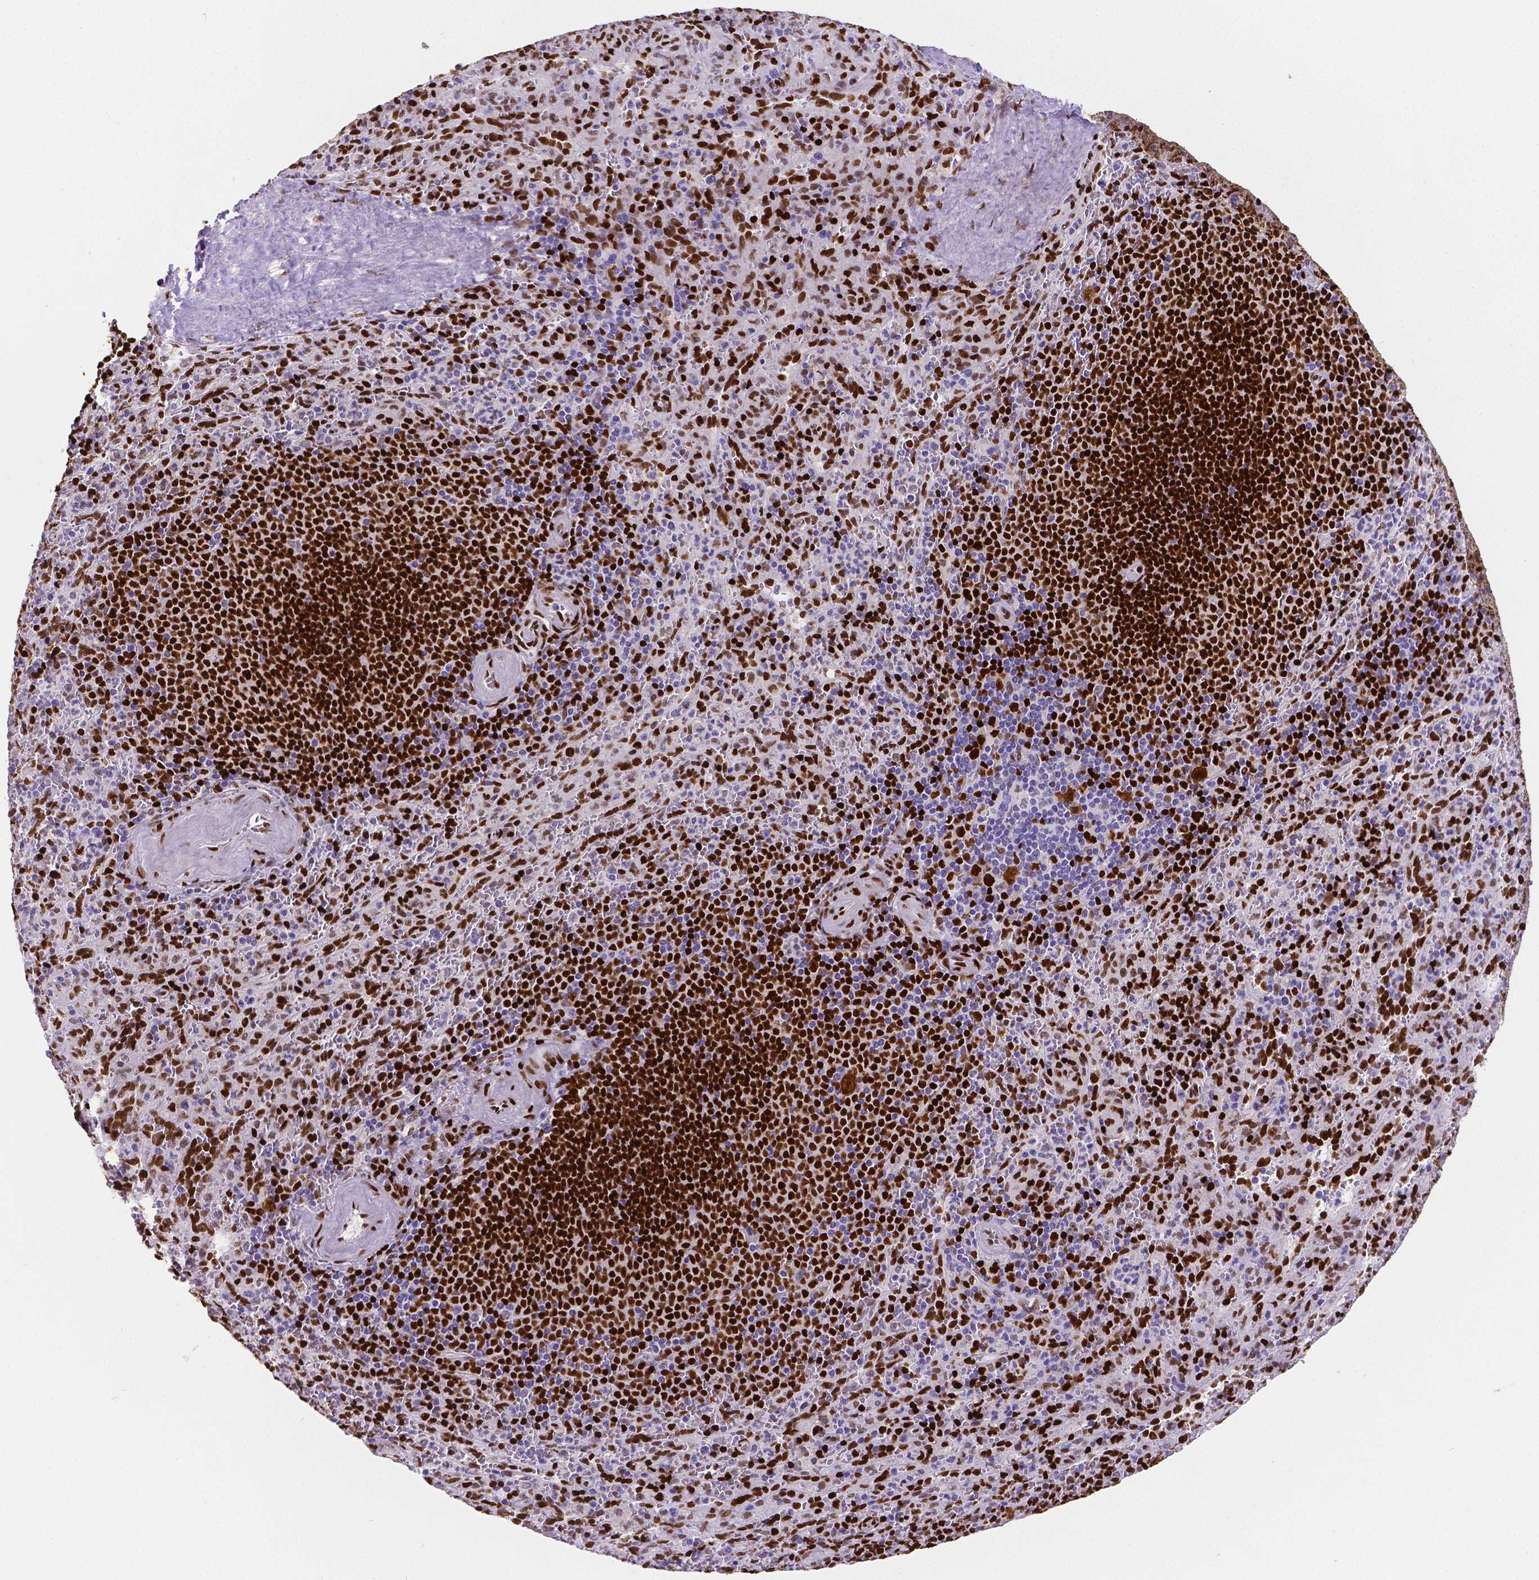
{"staining": {"intensity": "strong", "quantity": "25%-75%", "location": "nuclear"}, "tissue": "spleen", "cell_type": "Cells in red pulp", "image_type": "normal", "snomed": [{"axis": "morphology", "description": "Normal tissue, NOS"}, {"axis": "topography", "description": "Spleen"}], "caption": "Immunohistochemical staining of benign spleen displays 25%-75% levels of strong nuclear protein positivity in about 25%-75% of cells in red pulp. (Brightfield microscopy of DAB IHC at high magnification).", "gene": "MEF2C", "patient": {"sex": "male", "age": 57}}